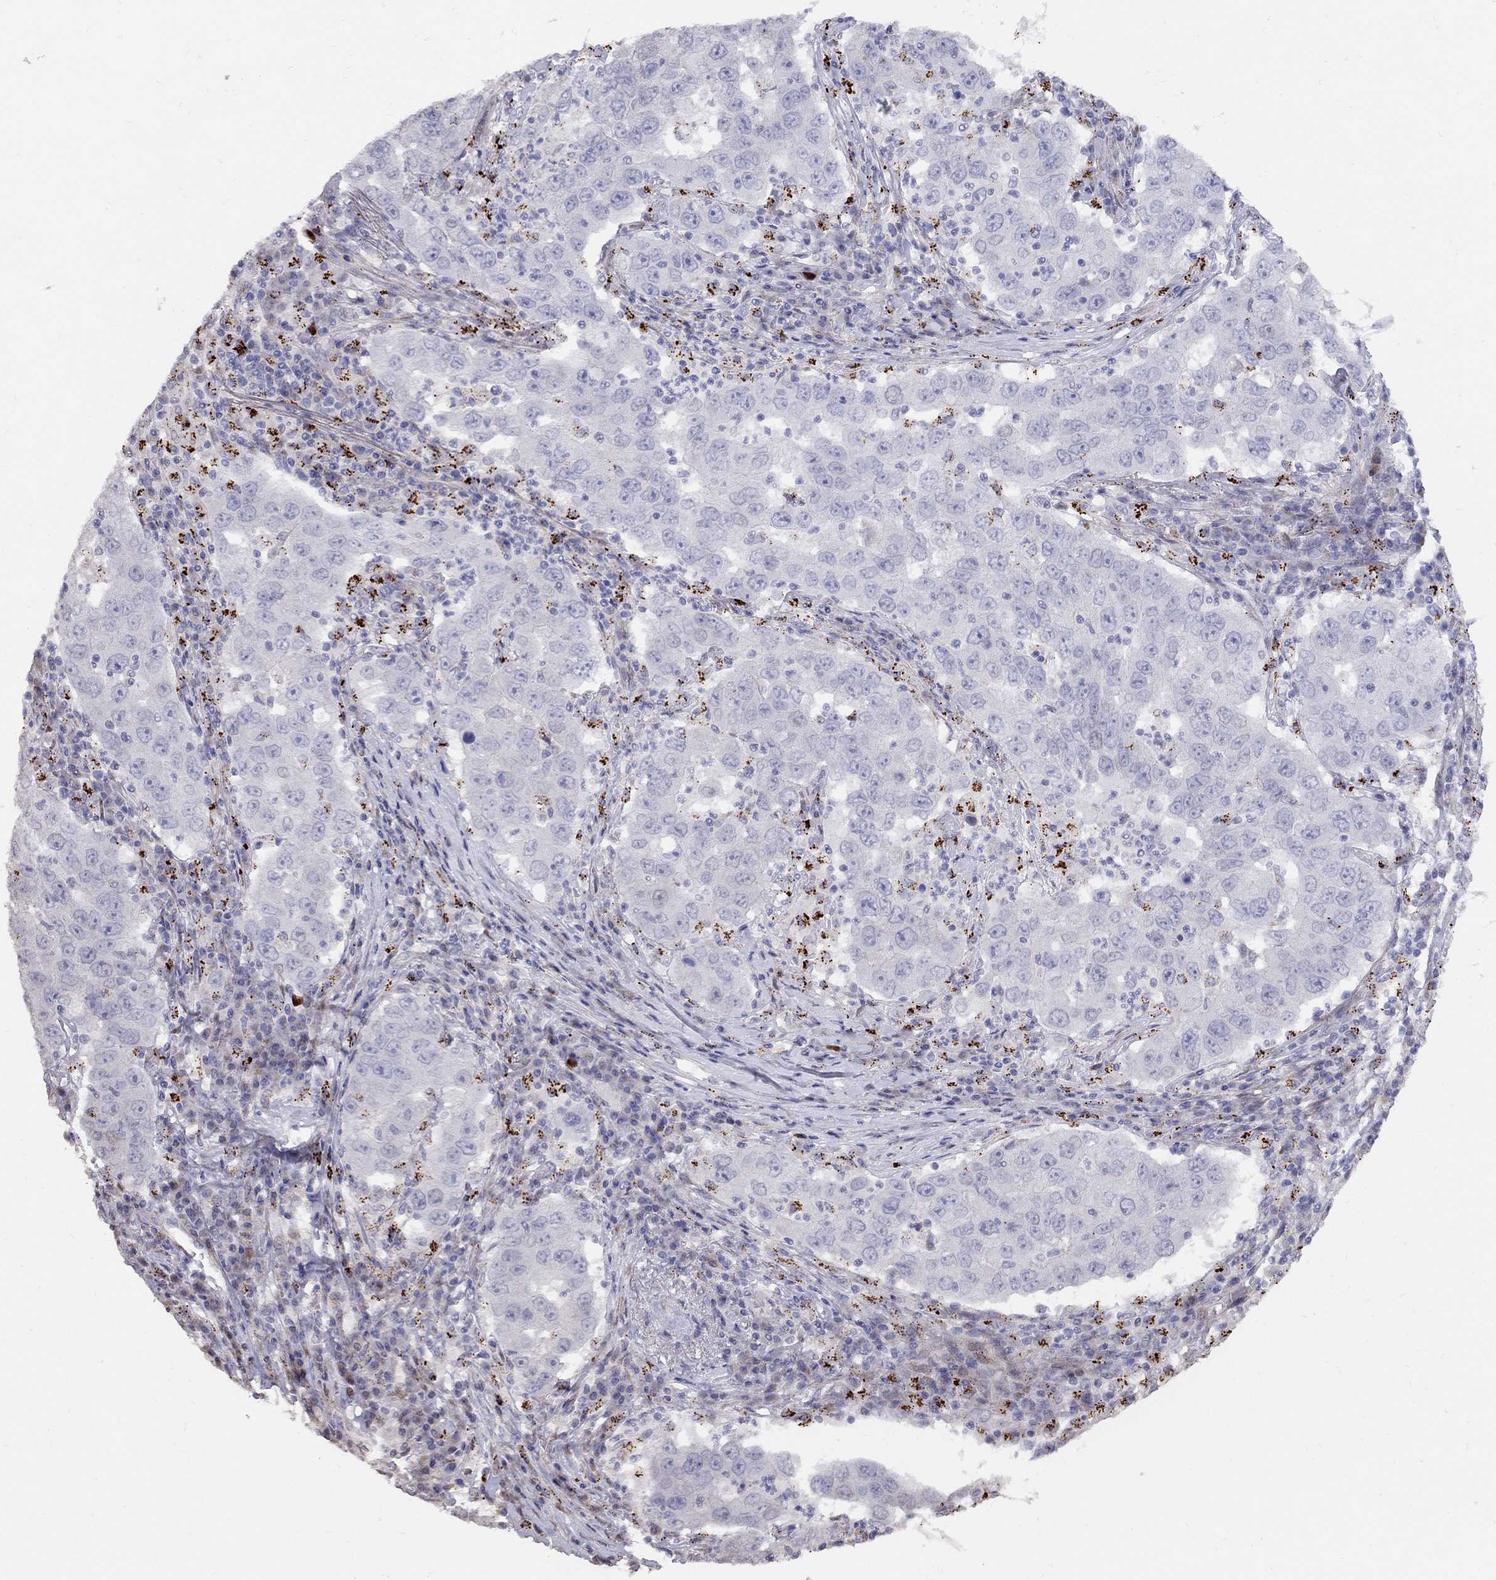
{"staining": {"intensity": "negative", "quantity": "none", "location": "none"}, "tissue": "lung cancer", "cell_type": "Tumor cells", "image_type": "cancer", "snomed": [{"axis": "morphology", "description": "Adenocarcinoma, NOS"}, {"axis": "topography", "description": "Lung"}], "caption": "Protein analysis of adenocarcinoma (lung) exhibits no significant staining in tumor cells.", "gene": "MAGEB4", "patient": {"sex": "male", "age": 73}}